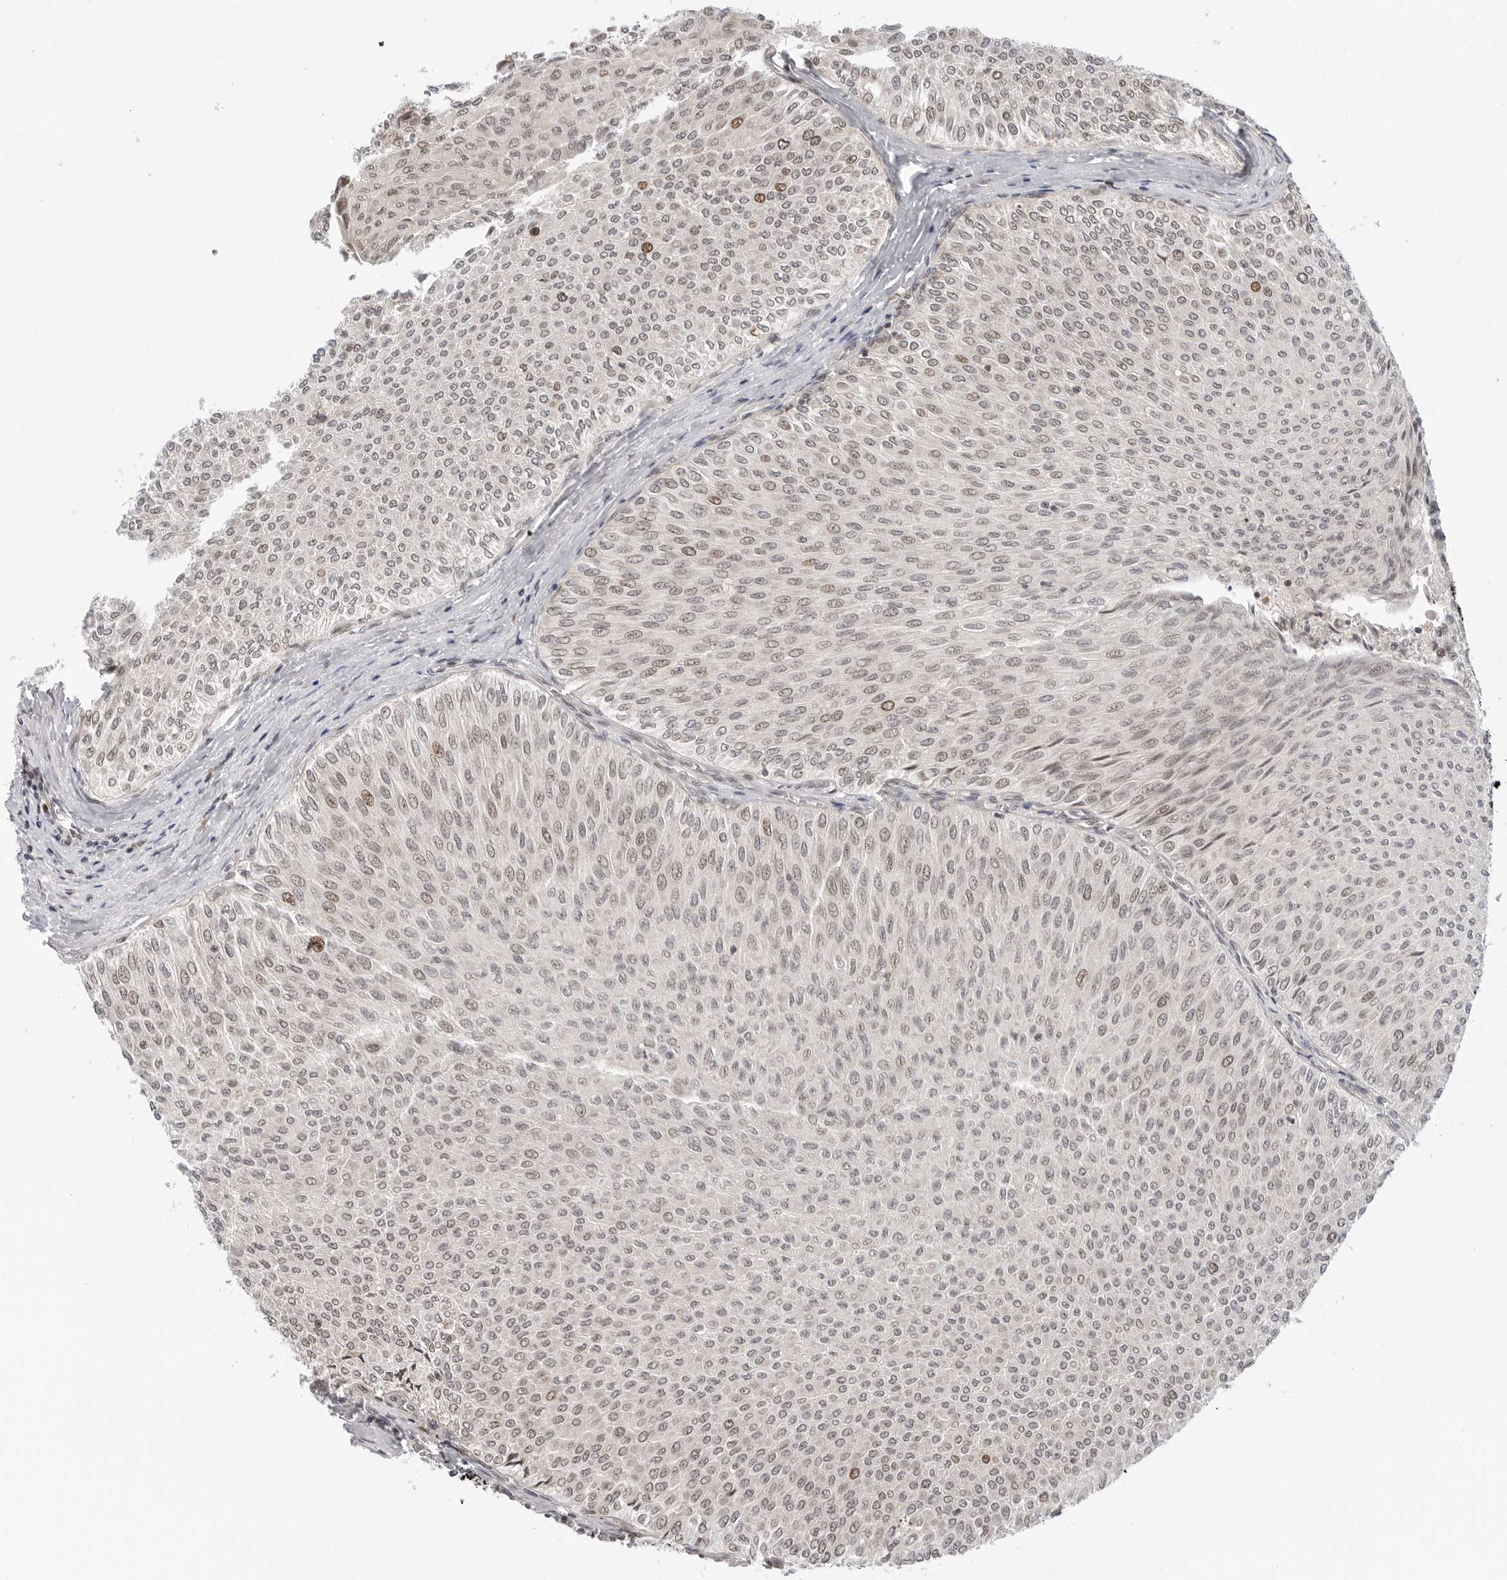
{"staining": {"intensity": "weak", "quantity": "25%-75%", "location": "nuclear"}, "tissue": "urothelial cancer", "cell_type": "Tumor cells", "image_type": "cancer", "snomed": [{"axis": "morphology", "description": "Urothelial carcinoma, Low grade"}, {"axis": "topography", "description": "Urinary bladder"}], "caption": "Human urothelial carcinoma (low-grade) stained with a brown dye displays weak nuclear positive positivity in about 25%-75% of tumor cells.", "gene": "TIPRL", "patient": {"sex": "male", "age": 78}}